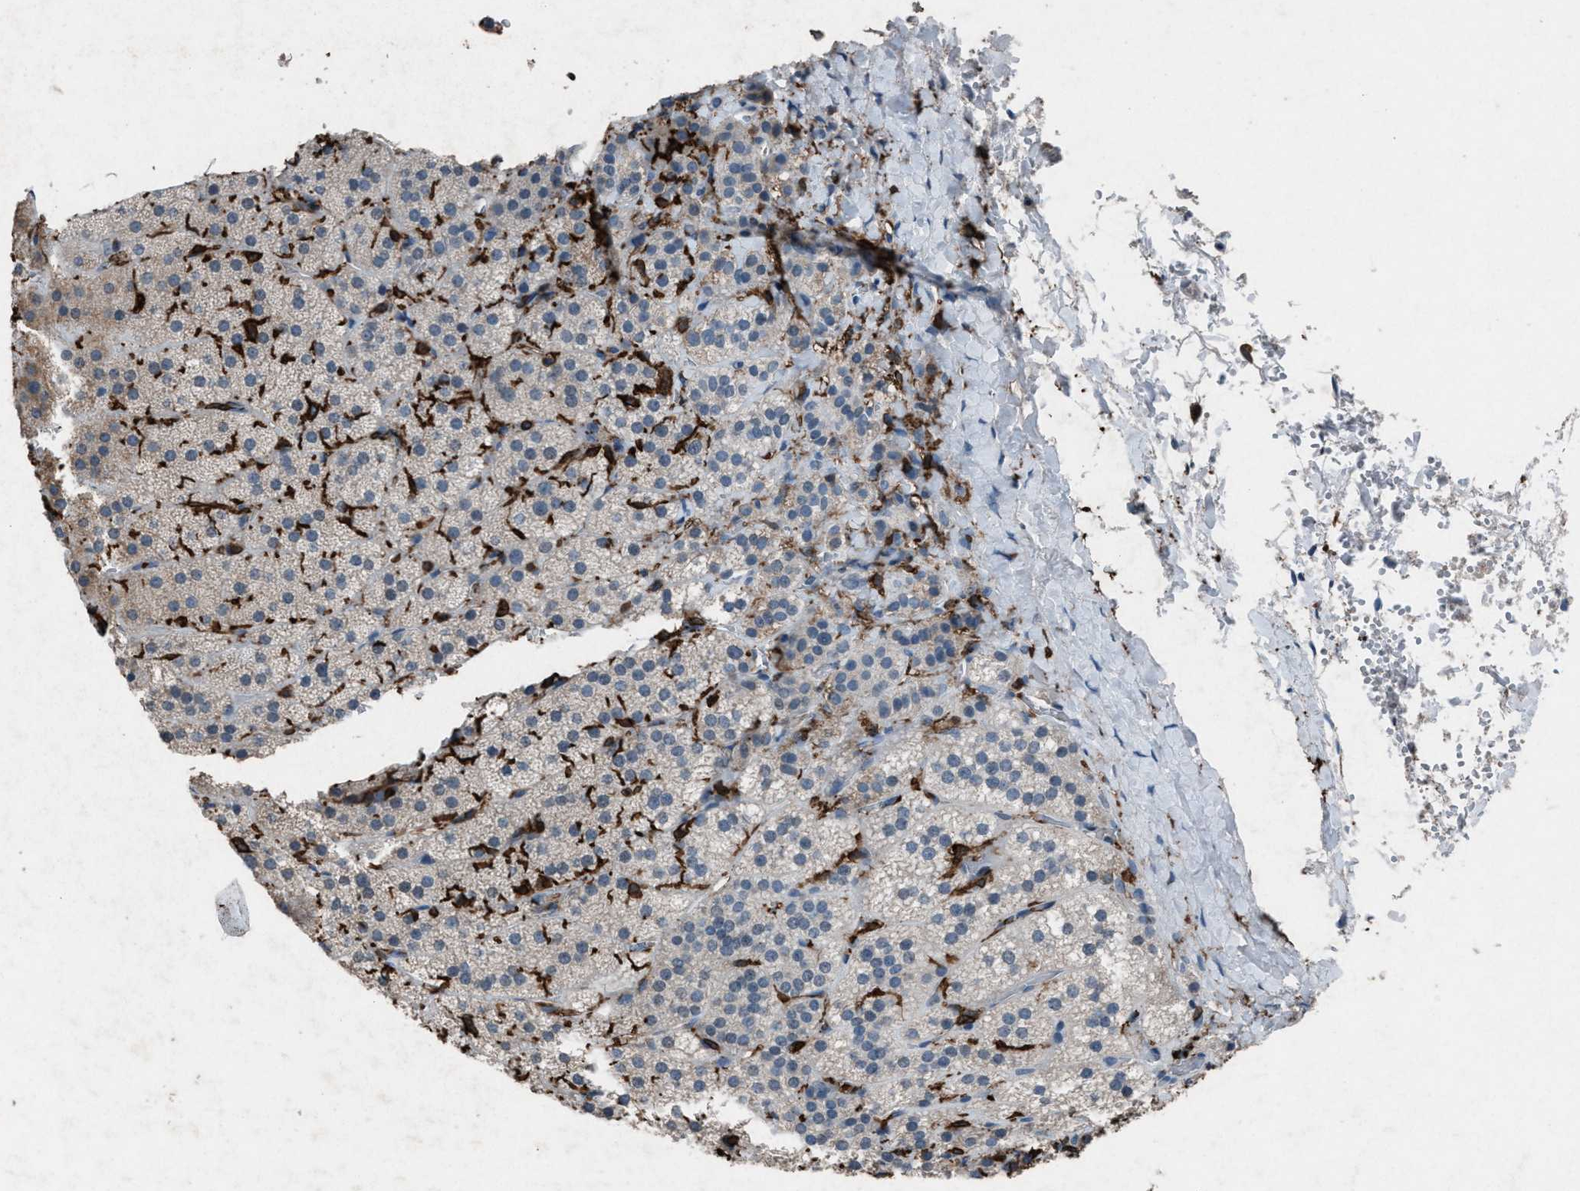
{"staining": {"intensity": "moderate", "quantity": "25%-75%", "location": "cytoplasmic/membranous"}, "tissue": "adrenal gland", "cell_type": "Glandular cells", "image_type": "normal", "snomed": [{"axis": "morphology", "description": "Normal tissue, NOS"}, {"axis": "topography", "description": "Adrenal gland"}], "caption": "This is an image of immunohistochemistry (IHC) staining of normal adrenal gland, which shows moderate expression in the cytoplasmic/membranous of glandular cells.", "gene": "FCER1G", "patient": {"sex": "female", "age": 44}}